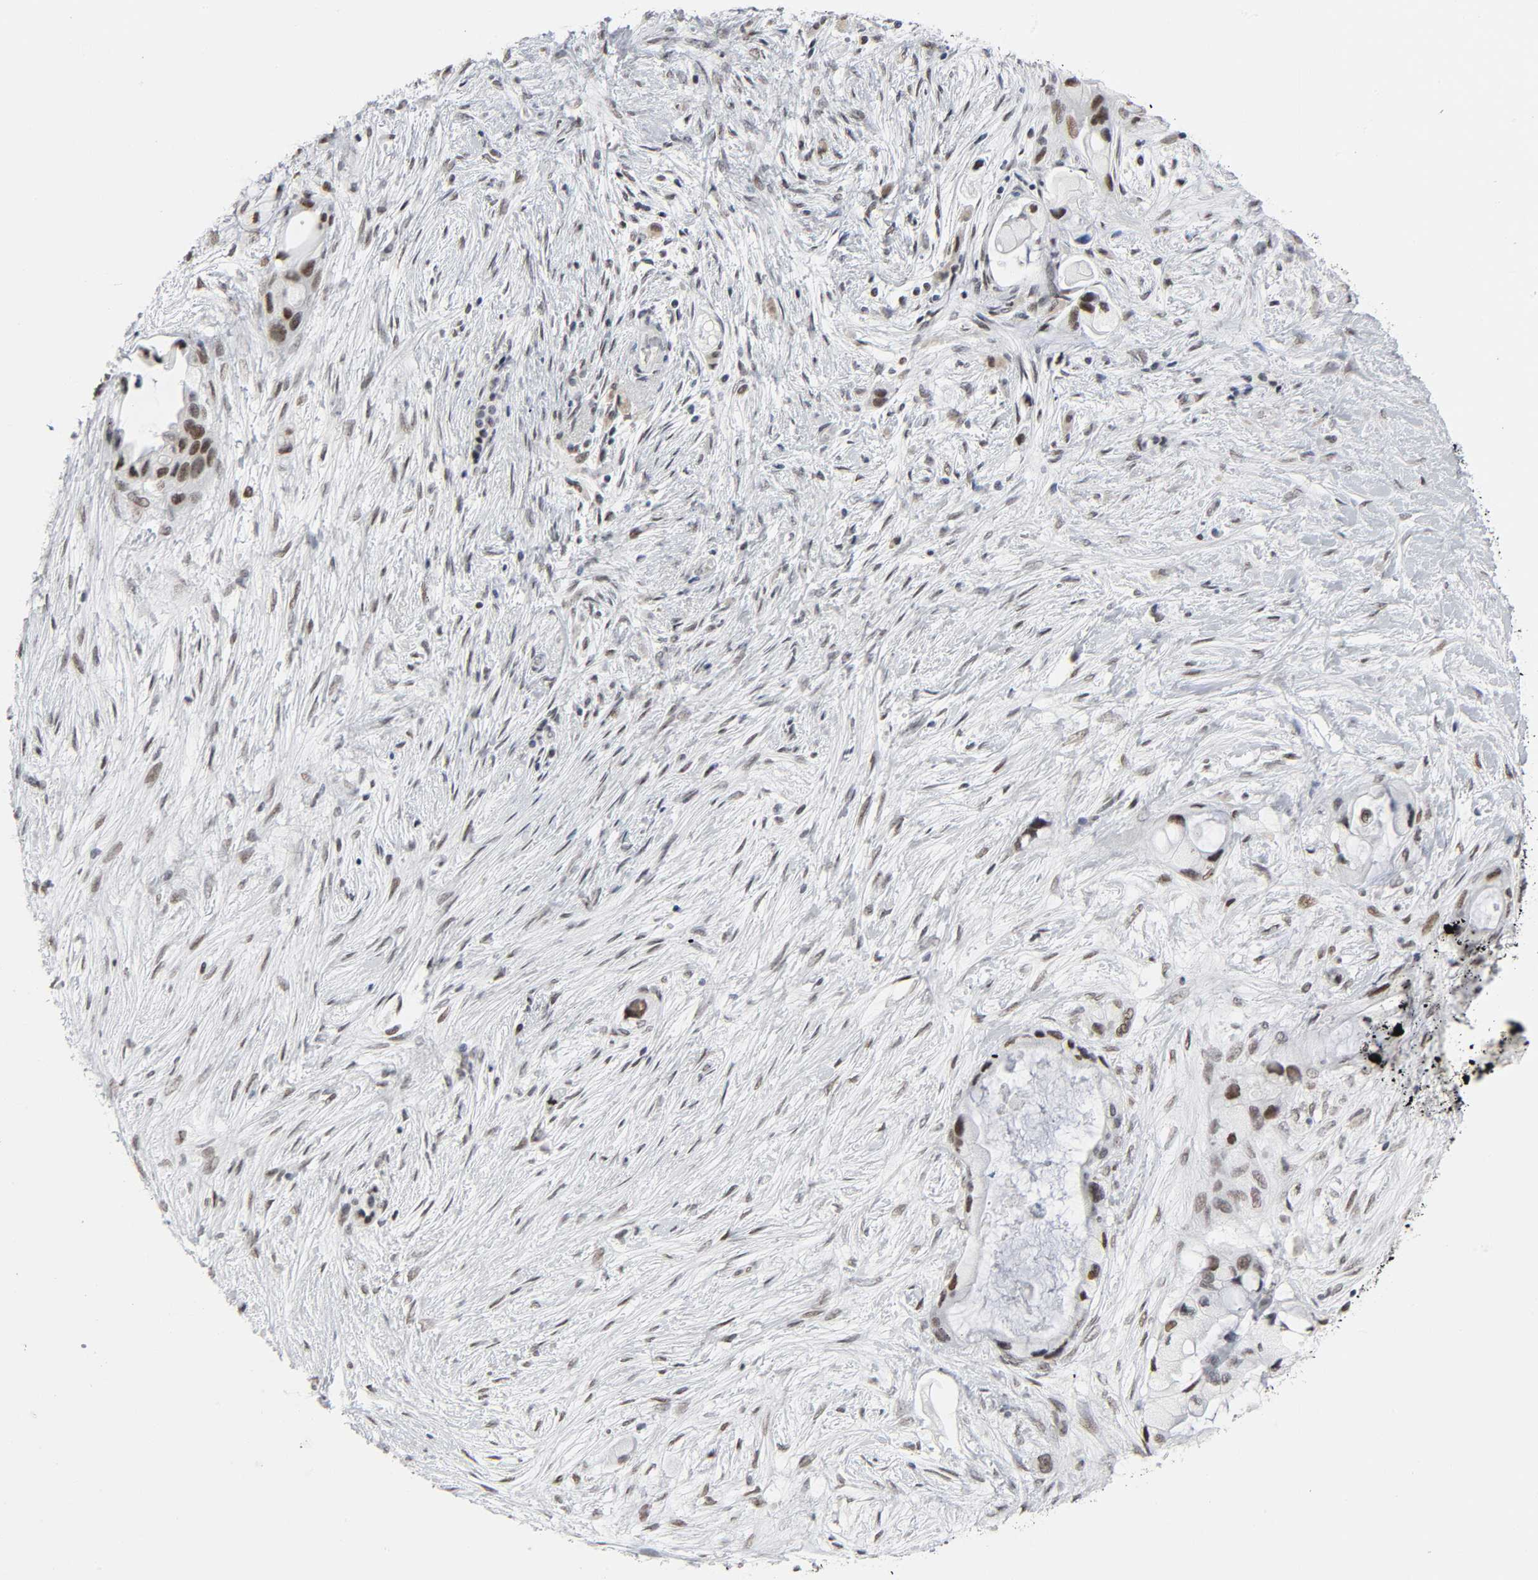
{"staining": {"intensity": "moderate", "quantity": ">75%", "location": "nuclear"}, "tissue": "pancreatic cancer", "cell_type": "Tumor cells", "image_type": "cancer", "snomed": [{"axis": "morphology", "description": "Adenocarcinoma, NOS"}, {"axis": "topography", "description": "Pancreas"}], "caption": "IHC image of pancreatic cancer stained for a protein (brown), which reveals medium levels of moderate nuclear positivity in approximately >75% of tumor cells.", "gene": "HSF1", "patient": {"sex": "female", "age": 59}}